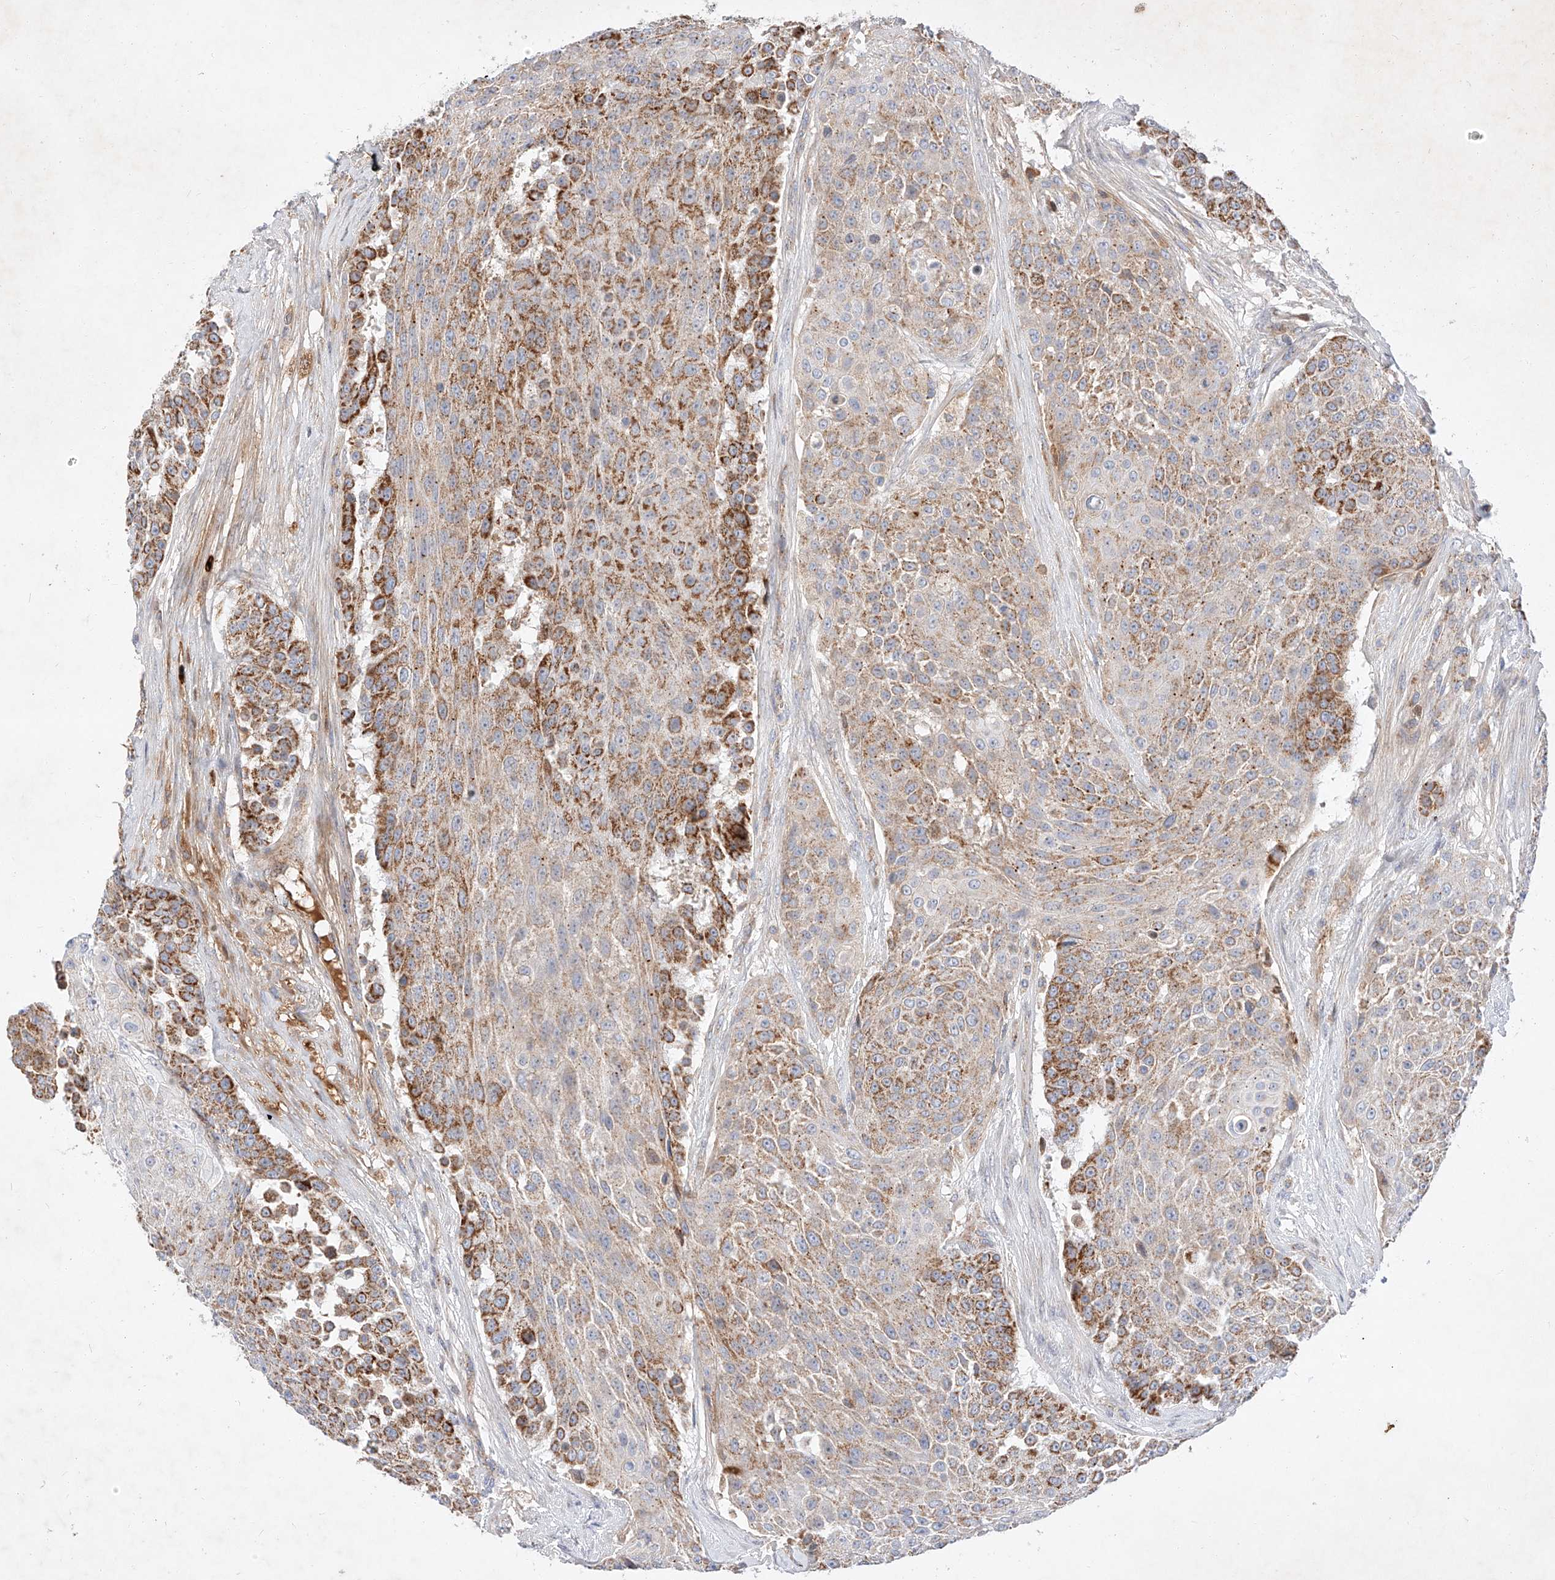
{"staining": {"intensity": "moderate", "quantity": ">75%", "location": "cytoplasmic/membranous"}, "tissue": "urothelial cancer", "cell_type": "Tumor cells", "image_type": "cancer", "snomed": [{"axis": "morphology", "description": "Urothelial carcinoma, High grade"}, {"axis": "topography", "description": "Urinary bladder"}], "caption": "Urothelial cancer stained with a brown dye shows moderate cytoplasmic/membranous positive staining in about >75% of tumor cells.", "gene": "OSGEPL1", "patient": {"sex": "female", "age": 63}}